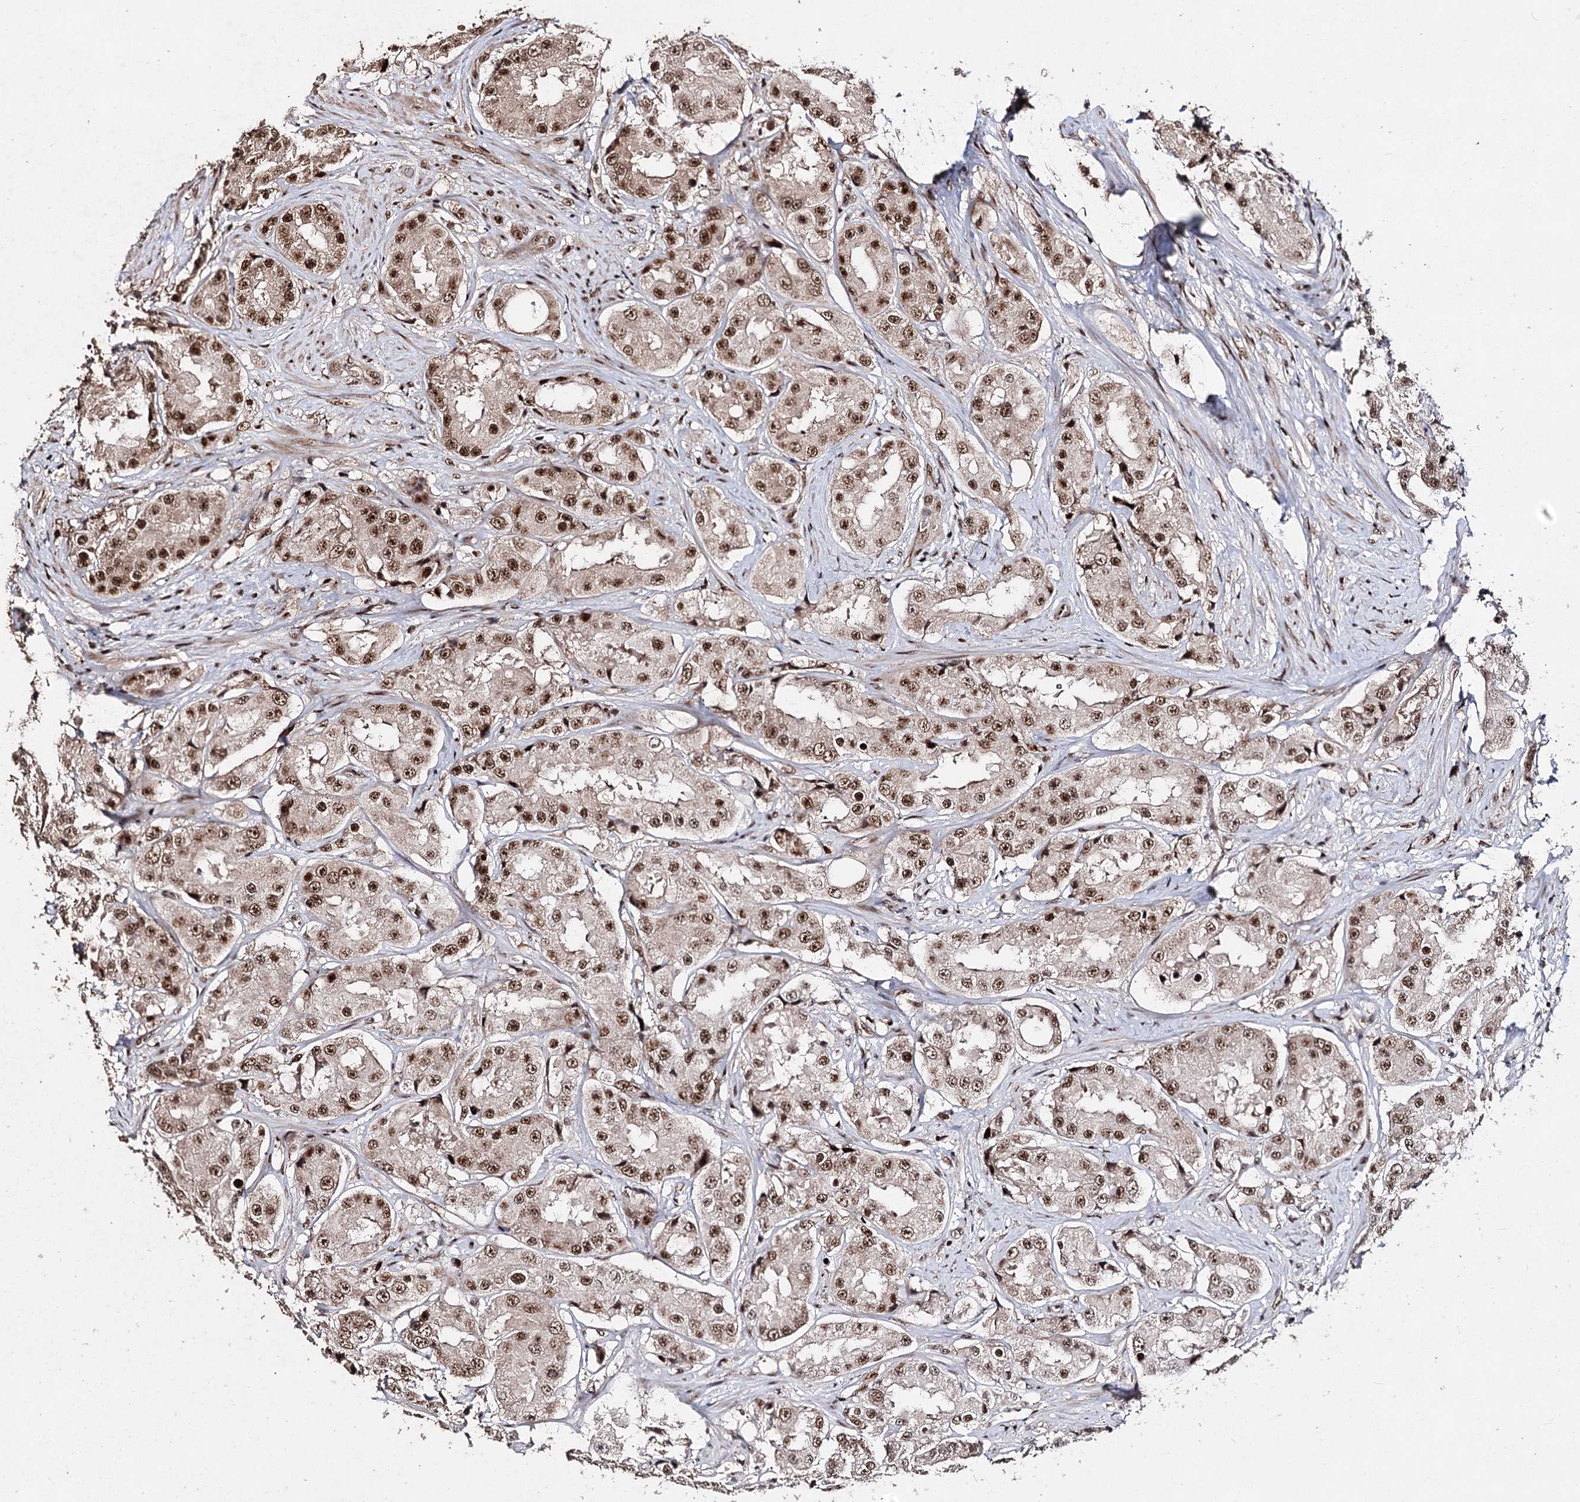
{"staining": {"intensity": "moderate", "quantity": ">75%", "location": "nuclear"}, "tissue": "prostate cancer", "cell_type": "Tumor cells", "image_type": "cancer", "snomed": [{"axis": "morphology", "description": "Adenocarcinoma, High grade"}, {"axis": "topography", "description": "Prostate"}], "caption": "An image of high-grade adenocarcinoma (prostate) stained for a protein demonstrates moderate nuclear brown staining in tumor cells.", "gene": "U2SURP", "patient": {"sex": "male", "age": 73}}